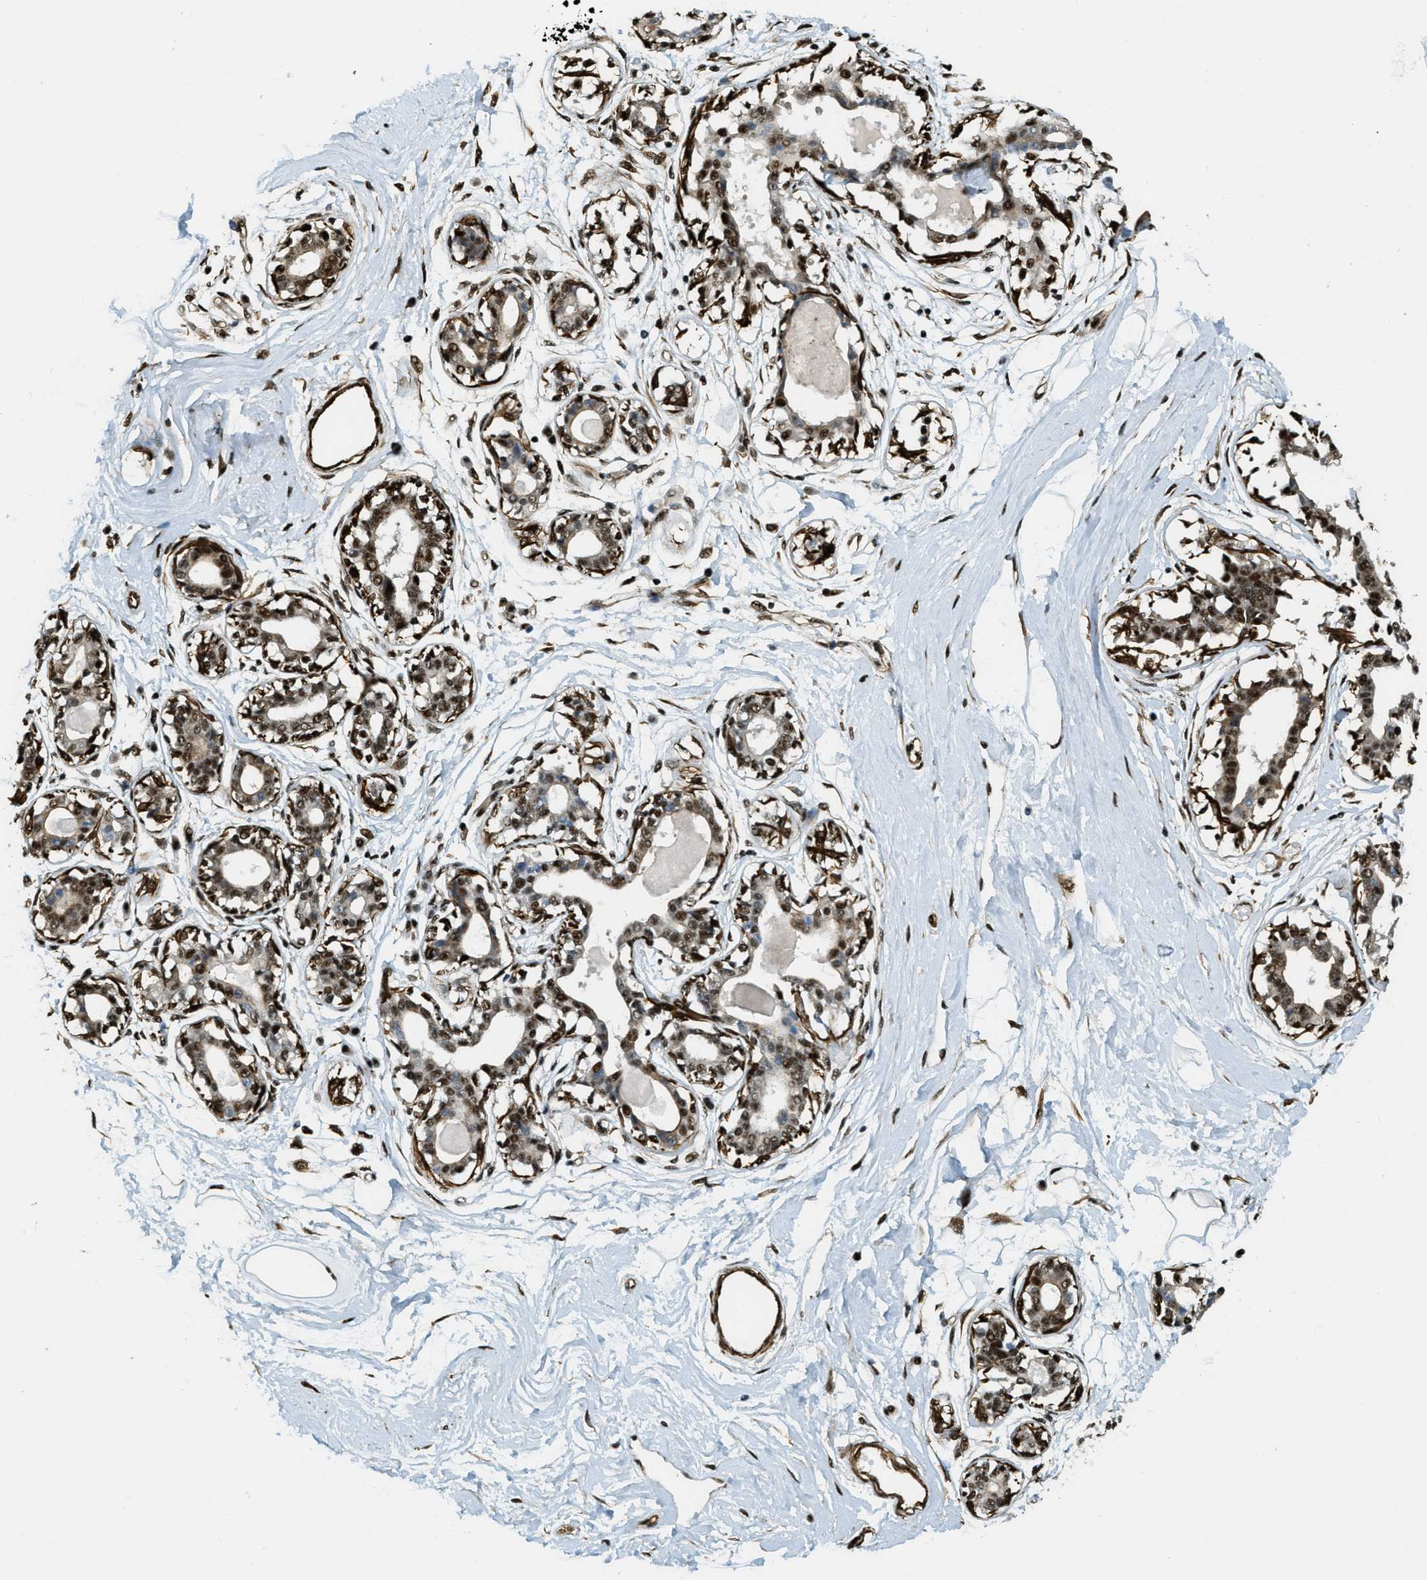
{"staining": {"intensity": "negative", "quantity": "none", "location": "none"}, "tissue": "breast", "cell_type": "Adipocytes", "image_type": "normal", "snomed": [{"axis": "morphology", "description": "Normal tissue, NOS"}, {"axis": "topography", "description": "Breast"}], "caption": "Human breast stained for a protein using immunohistochemistry shows no staining in adipocytes.", "gene": "CFAP36", "patient": {"sex": "female", "age": 45}}